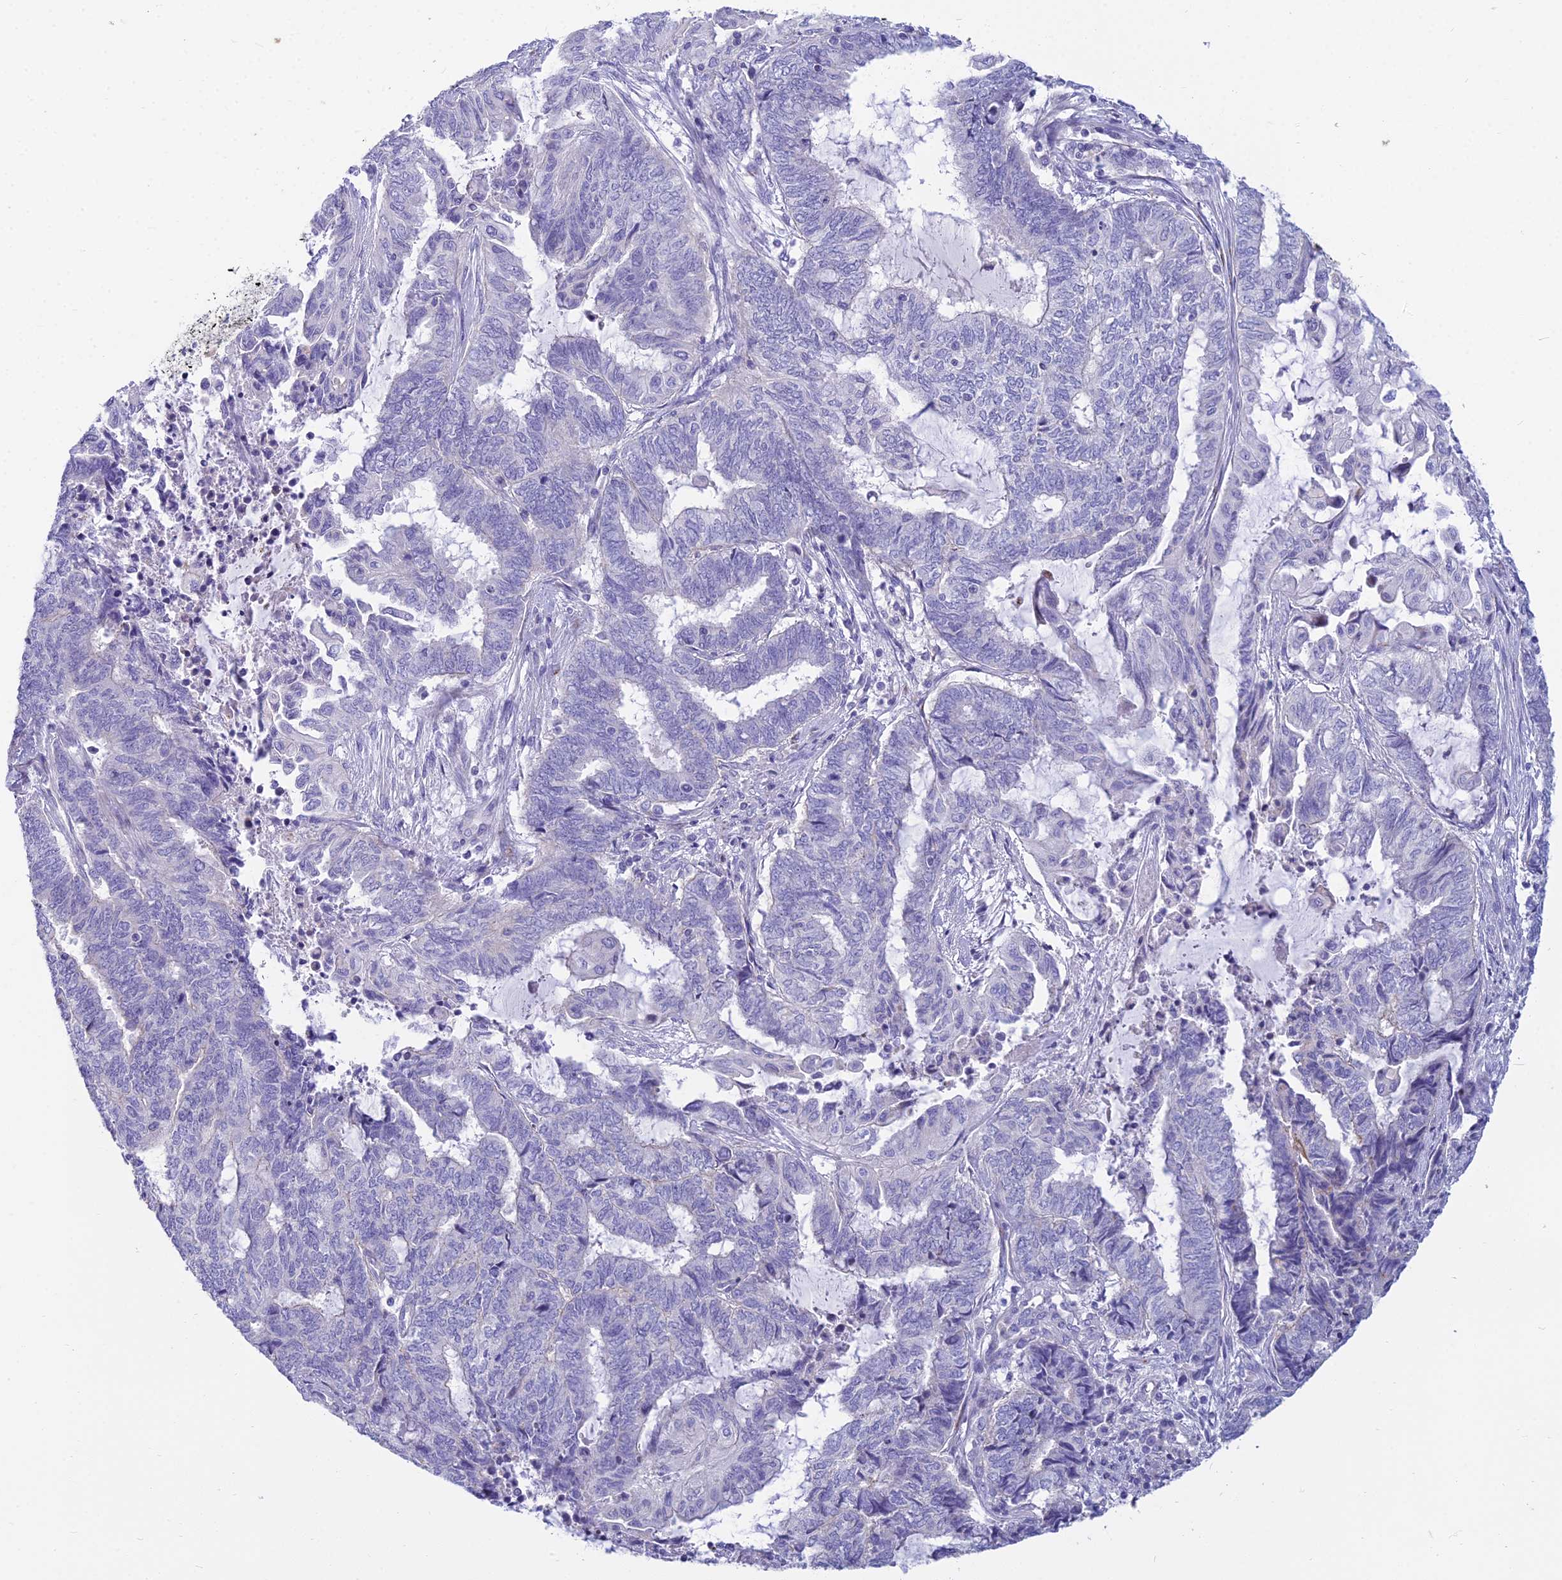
{"staining": {"intensity": "negative", "quantity": "none", "location": "none"}, "tissue": "endometrial cancer", "cell_type": "Tumor cells", "image_type": "cancer", "snomed": [{"axis": "morphology", "description": "Adenocarcinoma, NOS"}, {"axis": "topography", "description": "Uterus"}, {"axis": "topography", "description": "Endometrium"}], "caption": "A micrograph of human endometrial cancer is negative for staining in tumor cells.", "gene": "SMIM24", "patient": {"sex": "female", "age": 70}}